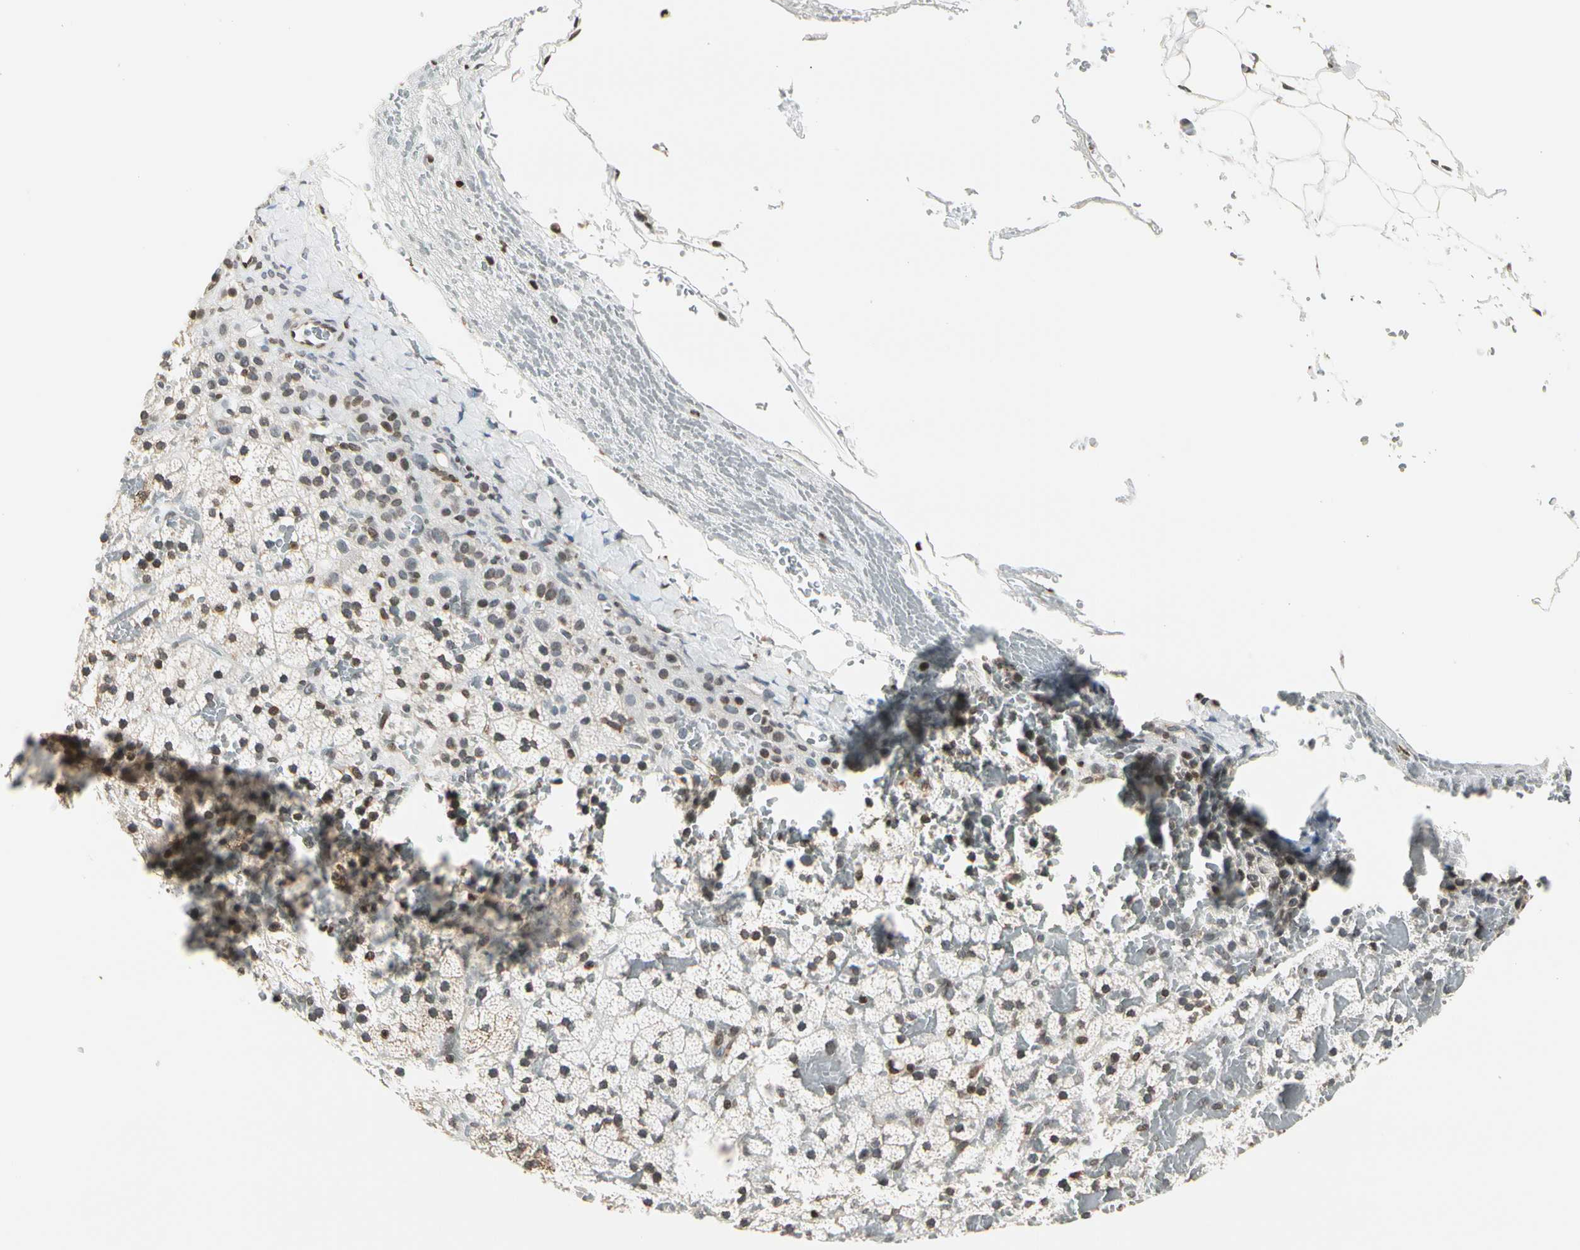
{"staining": {"intensity": "weak", "quantity": ">75%", "location": "cytoplasmic/membranous,nuclear"}, "tissue": "adrenal gland", "cell_type": "Glandular cells", "image_type": "normal", "snomed": [{"axis": "morphology", "description": "Normal tissue, NOS"}, {"axis": "topography", "description": "Adrenal gland"}], "caption": "Immunohistochemical staining of benign adrenal gland displays weak cytoplasmic/membranous,nuclear protein expression in approximately >75% of glandular cells.", "gene": "FER", "patient": {"sex": "male", "age": 35}}